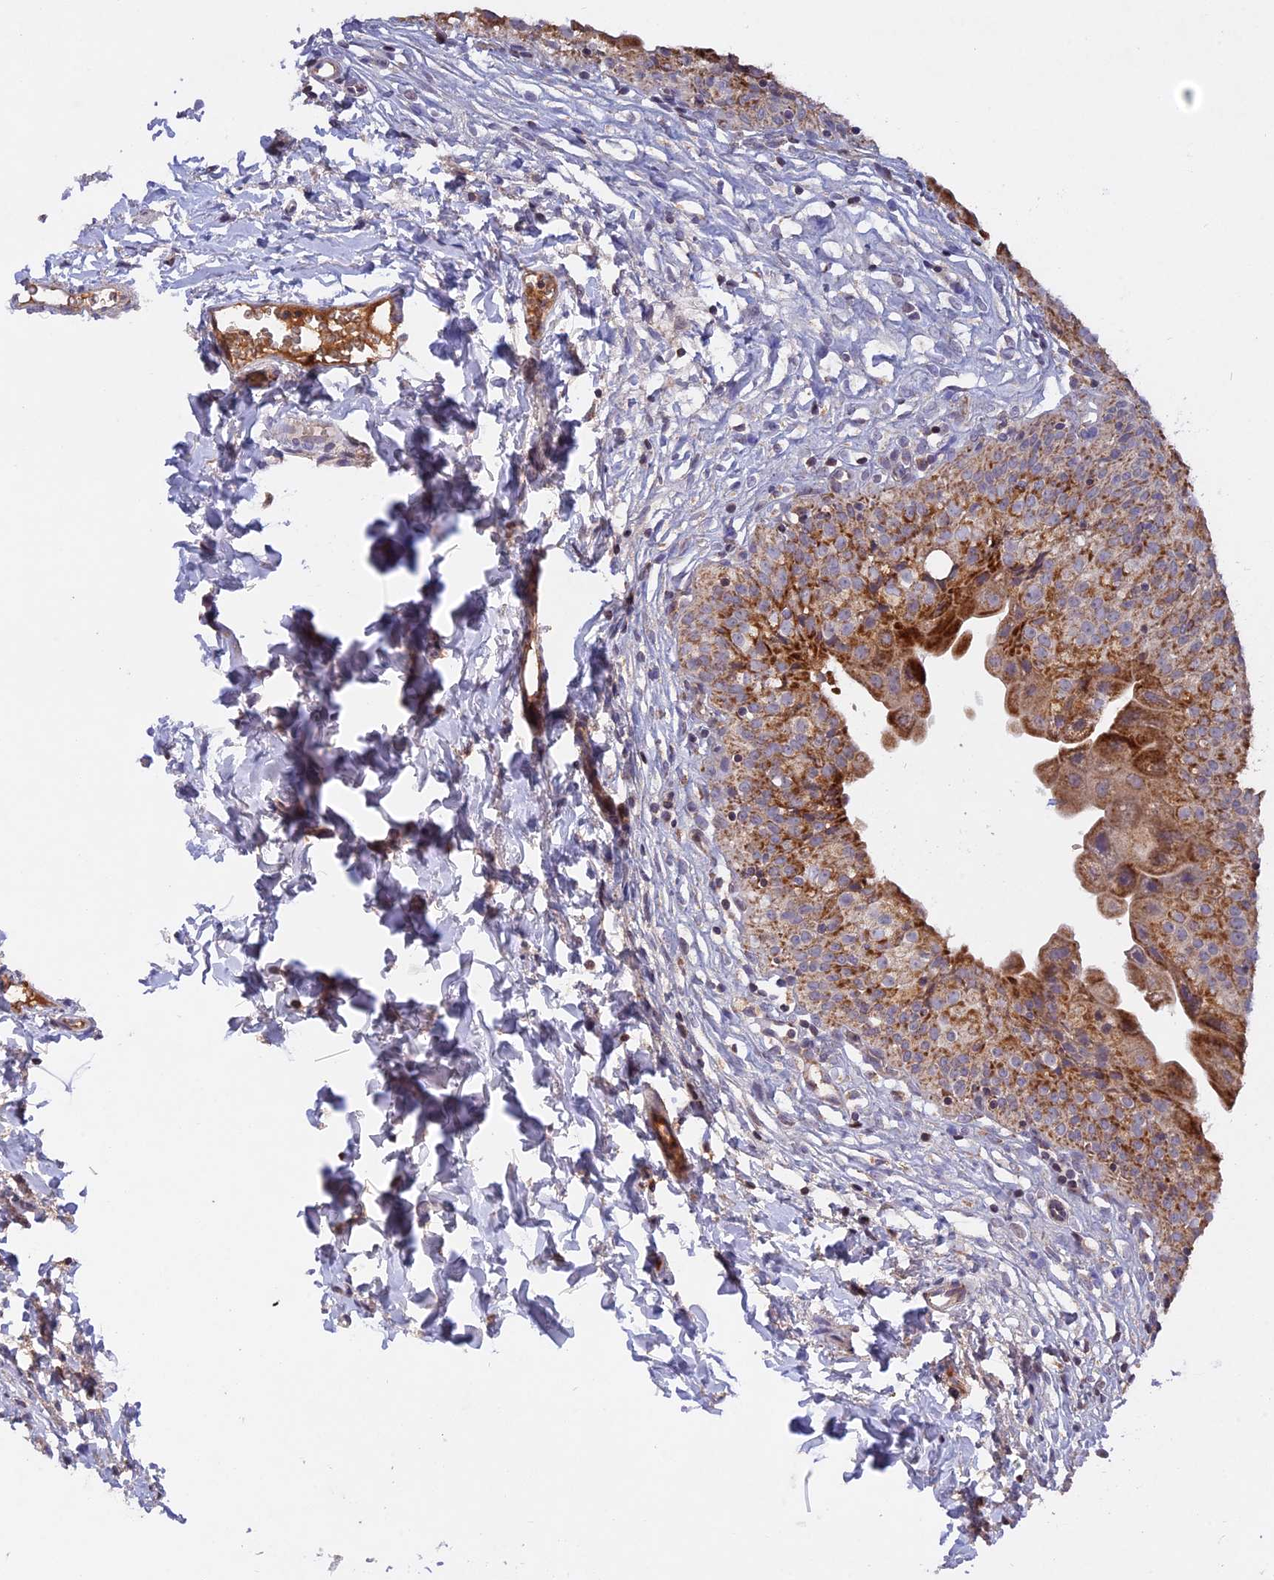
{"staining": {"intensity": "moderate", "quantity": ">75%", "location": "cytoplasmic/membranous"}, "tissue": "urinary bladder", "cell_type": "Urothelial cells", "image_type": "normal", "snomed": [{"axis": "morphology", "description": "Normal tissue, NOS"}, {"axis": "topography", "description": "Urinary bladder"}], "caption": "Immunohistochemistry (IHC) micrograph of unremarkable urinary bladder: human urinary bladder stained using IHC displays medium levels of moderate protein expression localized specifically in the cytoplasmic/membranous of urothelial cells, appearing as a cytoplasmic/membranous brown color.", "gene": "MPV17L", "patient": {"sex": "male", "age": 55}}